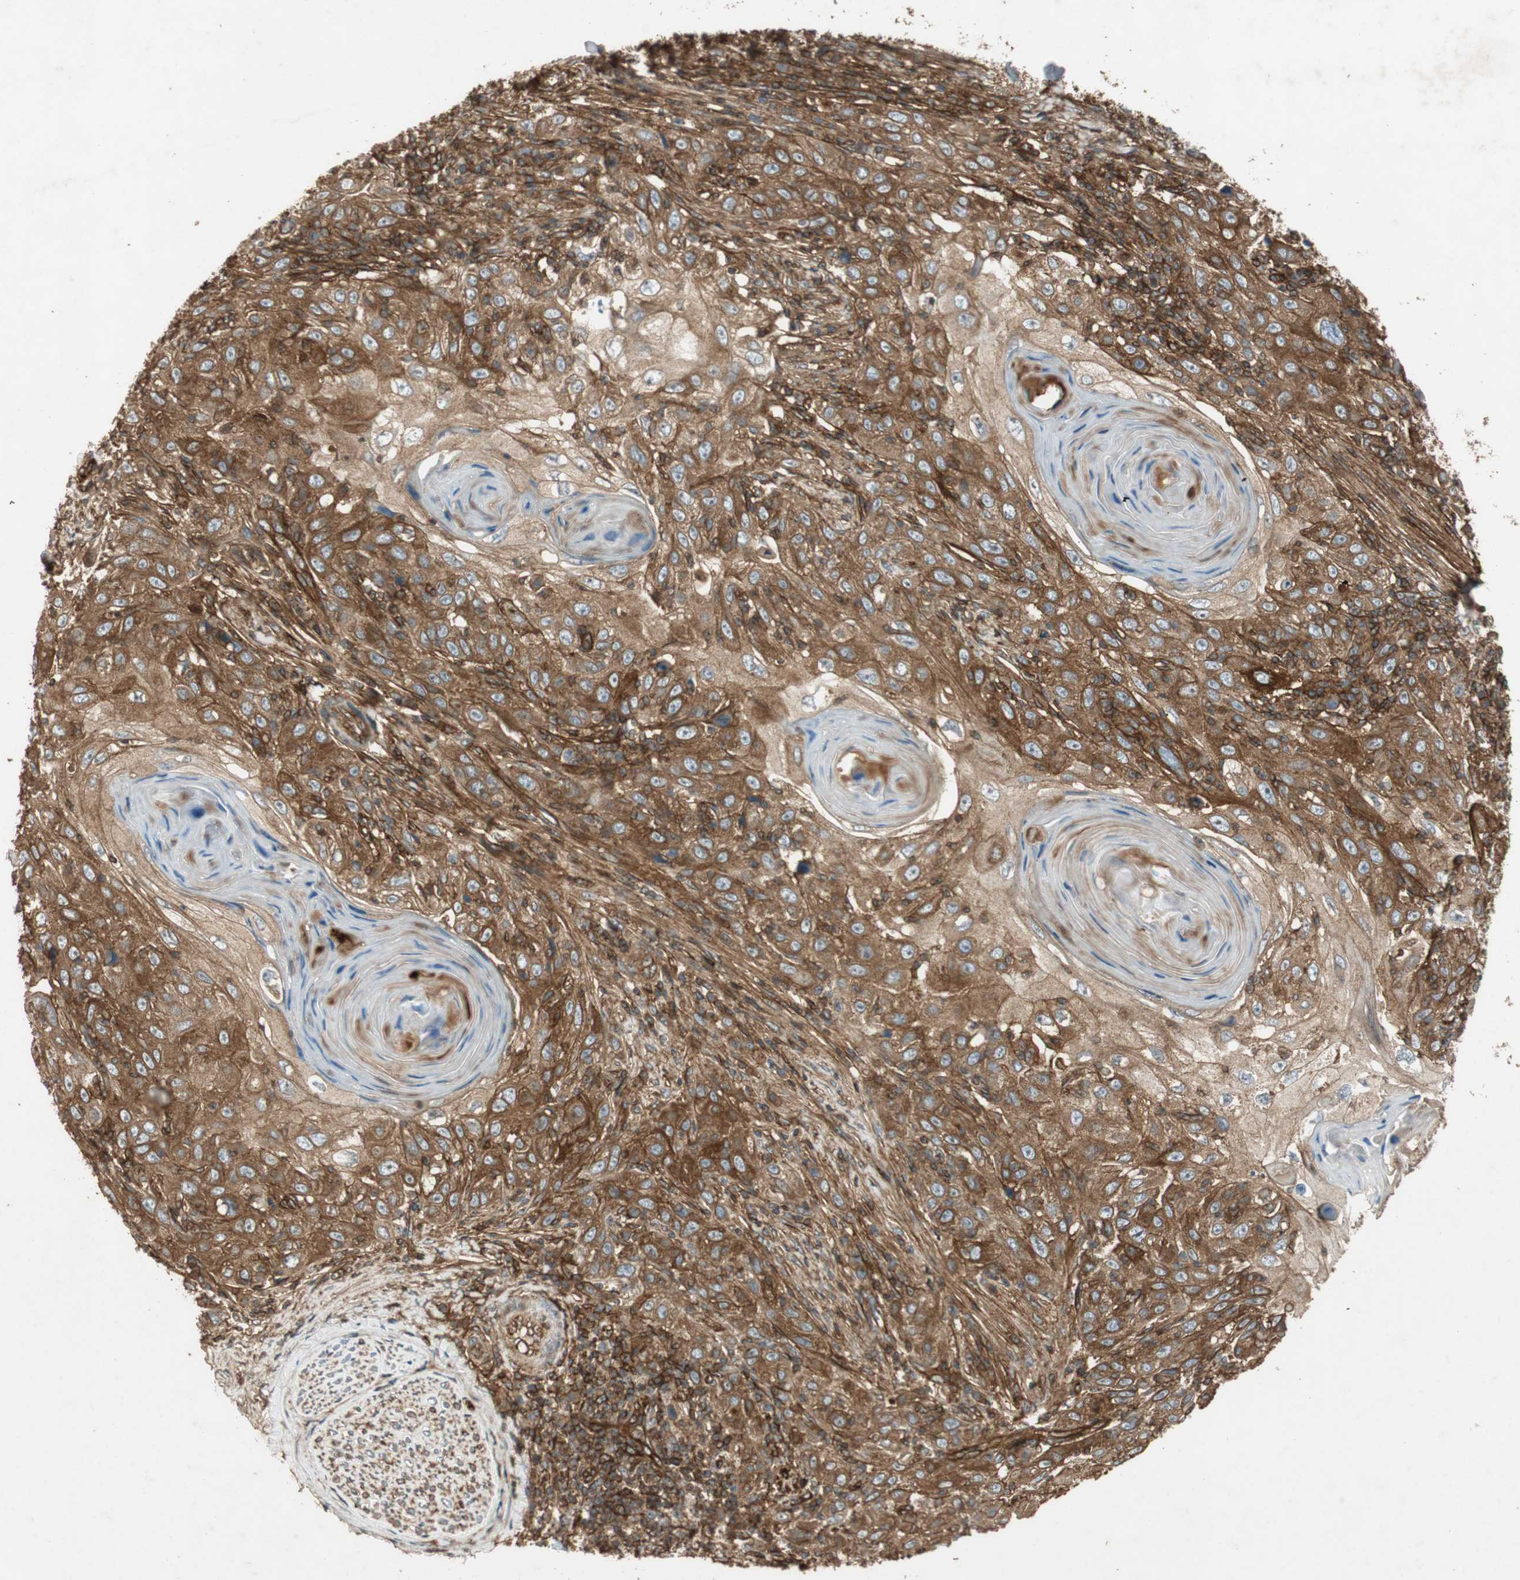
{"staining": {"intensity": "strong", "quantity": ">75%", "location": "cytoplasmic/membranous"}, "tissue": "skin cancer", "cell_type": "Tumor cells", "image_type": "cancer", "snomed": [{"axis": "morphology", "description": "Squamous cell carcinoma, NOS"}, {"axis": "topography", "description": "Skin"}], "caption": "Skin cancer was stained to show a protein in brown. There is high levels of strong cytoplasmic/membranous expression in approximately >75% of tumor cells. The staining was performed using DAB to visualize the protein expression in brown, while the nuclei were stained in blue with hematoxylin (Magnification: 20x).", "gene": "BTN3A3", "patient": {"sex": "female", "age": 88}}